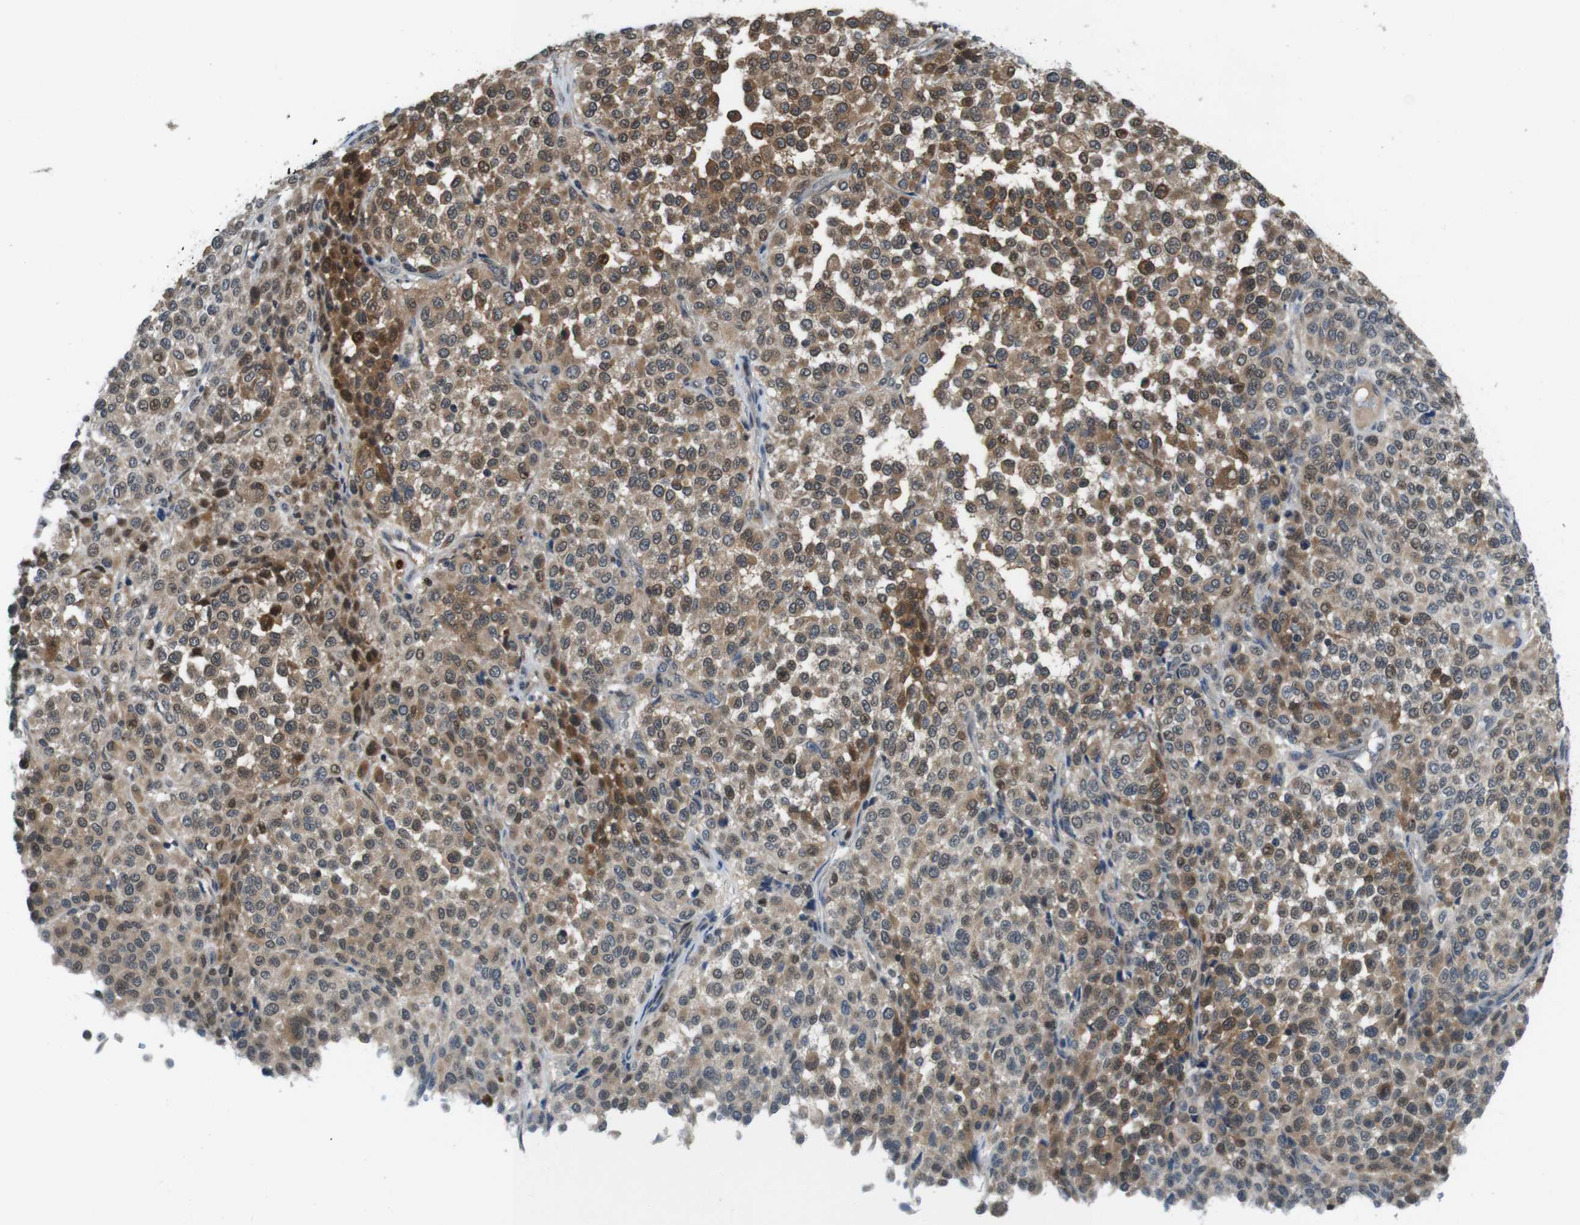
{"staining": {"intensity": "moderate", "quantity": ">75%", "location": "cytoplasmic/membranous"}, "tissue": "melanoma", "cell_type": "Tumor cells", "image_type": "cancer", "snomed": [{"axis": "morphology", "description": "Malignant melanoma, Metastatic site"}, {"axis": "topography", "description": "Pancreas"}], "caption": "High-magnification brightfield microscopy of melanoma stained with DAB (3,3'-diaminobenzidine) (brown) and counterstained with hematoxylin (blue). tumor cells exhibit moderate cytoplasmic/membranous expression is appreciated in approximately>75% of cells. The staining was performed using DAB (3,3'-diaminobenzidine), with brown indicating positive protein expression. Nuclei are stained blue with hematoxylin.", "gene": "LRP5", "patient": {"sex": "female", "age": 30}}